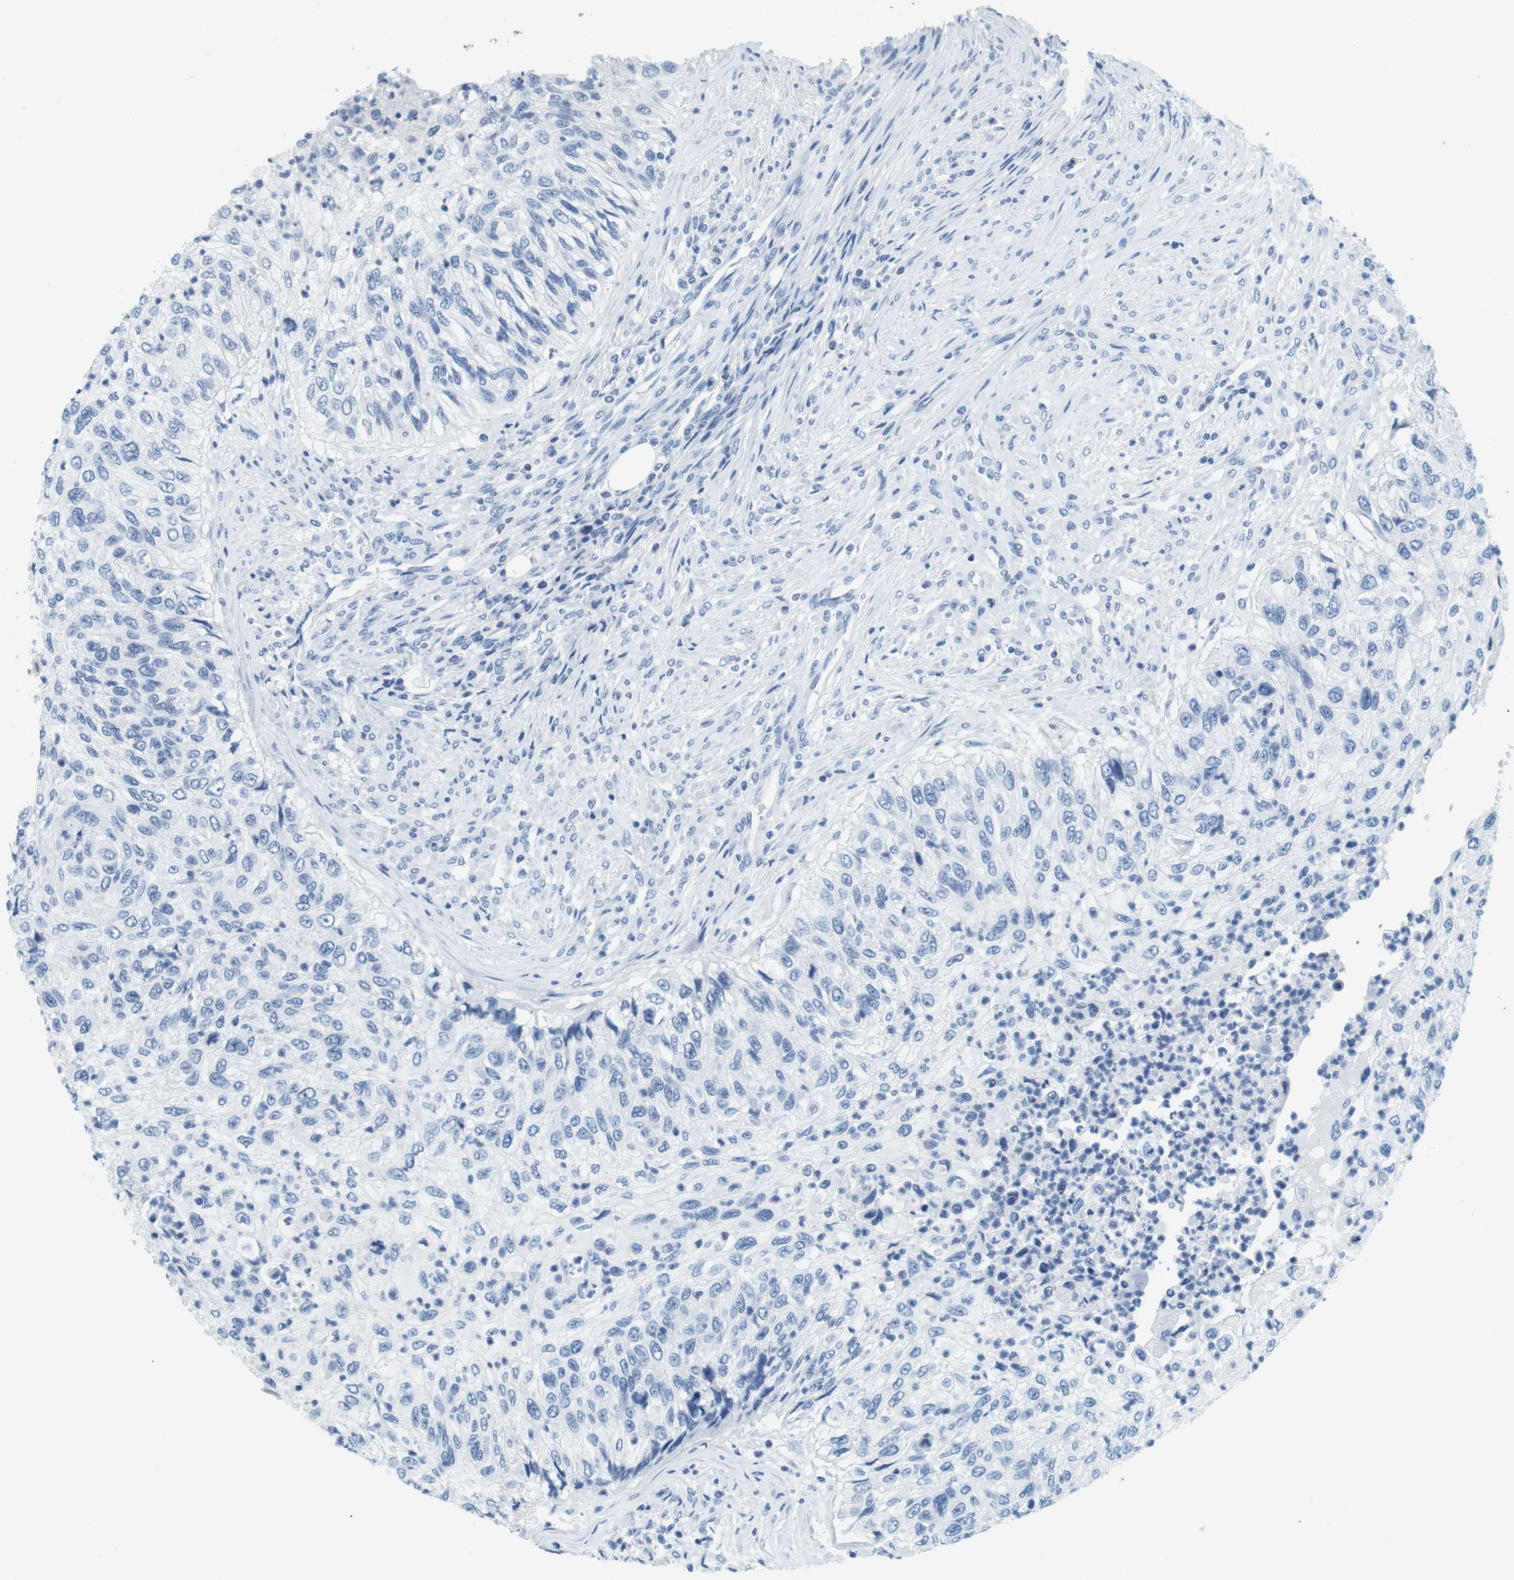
{"staining": {"intensity": "negative", "quantity": "none", "location": "none"}, "tissue": "urothelial cancer", "cell_type": "Tumor cells", "image_type": "cancer", "snomed": [{"axis": "morphology", "description": "Urothelial carcinoma, High grade"}, {"axis": "topography", "description": "Urinary bladder"}], "caption": "DAB immunohistochemical staining of human urothelial cancer shows no significant staining in tumor cells. (IHC, brightfield microscopy, high magnification).", "gene": "CYP2C9", "patient": {"sex": "female", "age": 60}}